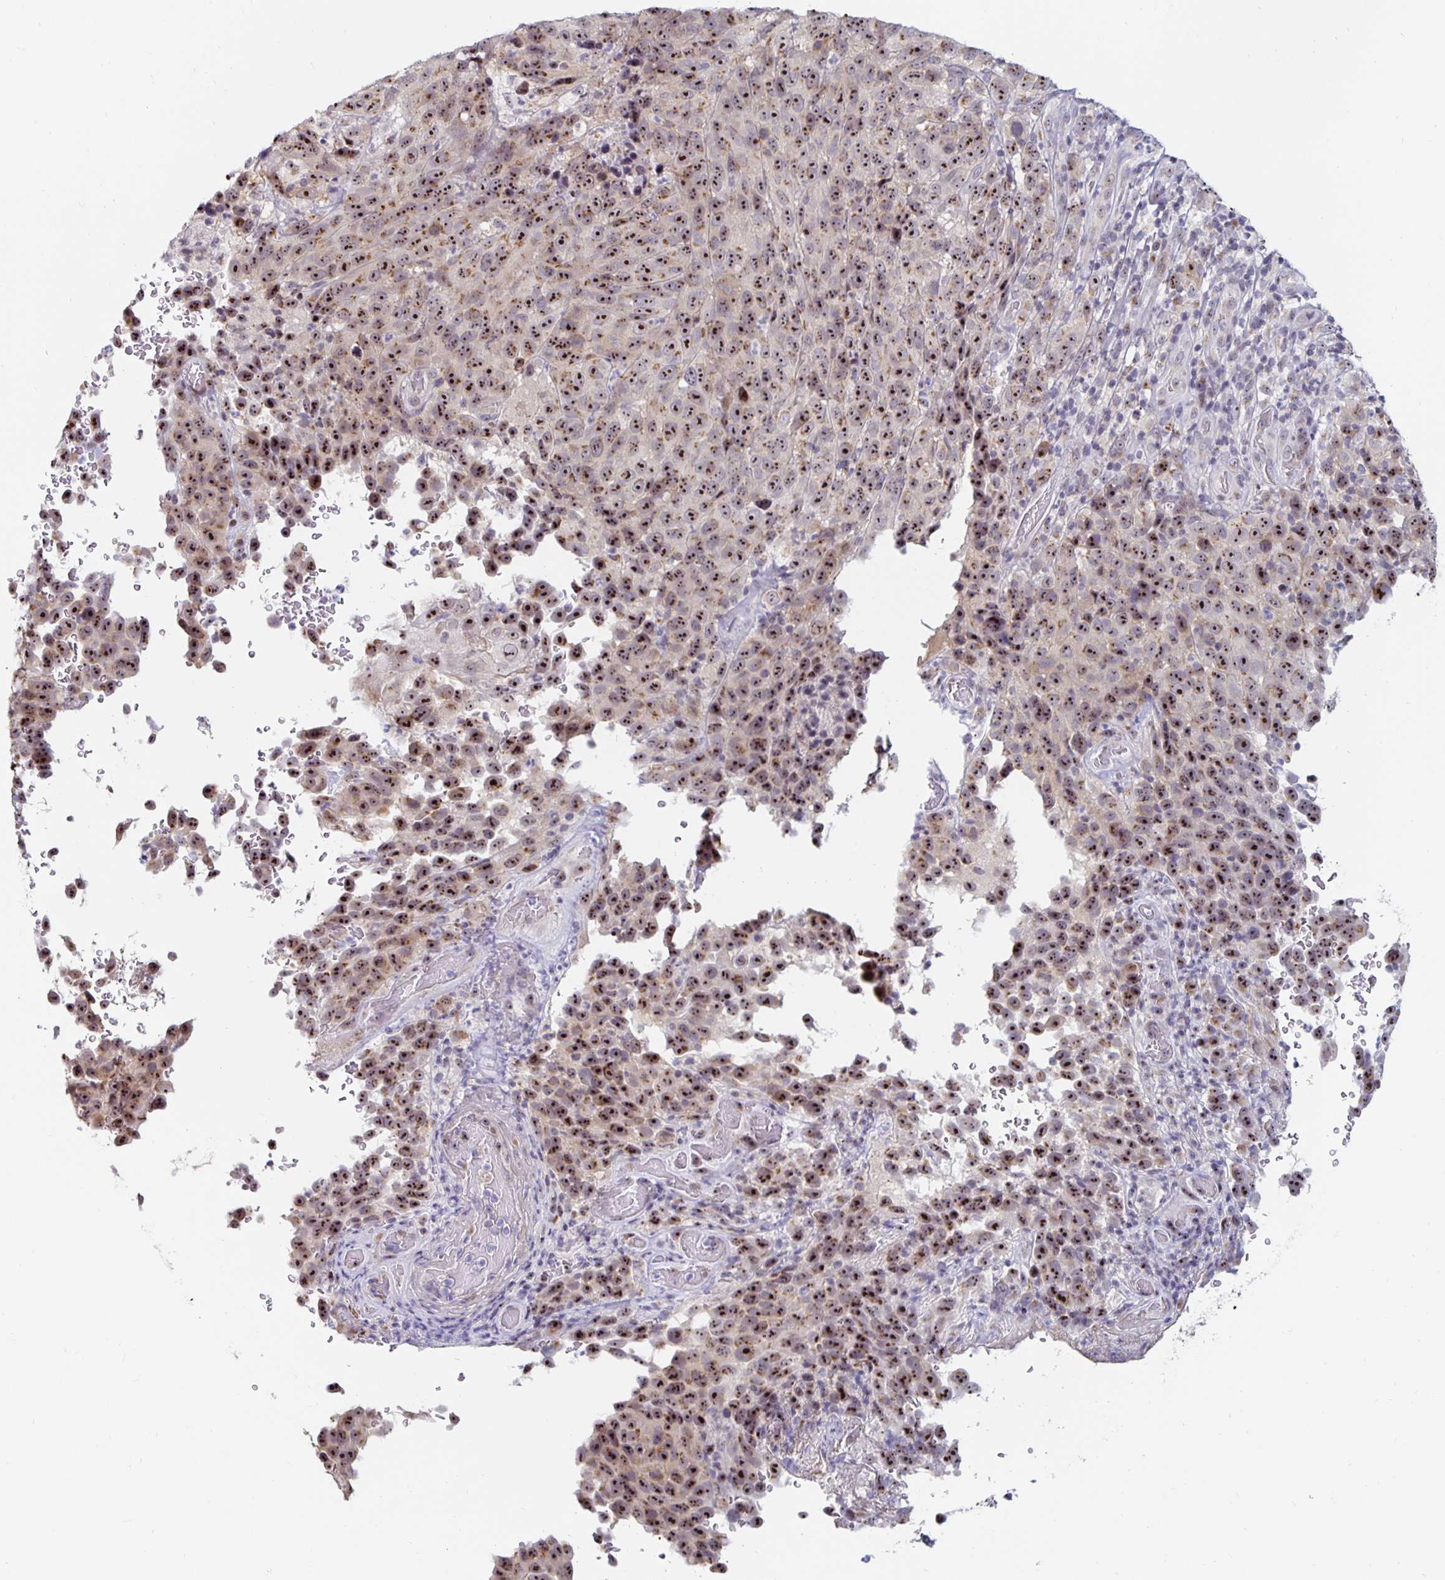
{"staining": {"intensity": "strong", "quantity": ">75%", "location": "nuclear"}, "tissue": "melanoma", "cell_type": "Tumor cells", "image_type": "cancer", "snomed": [{"axis": "morphology", "description": "Malignant melanoma, NOS"}, {"axis": "topography", "description": "Skin"}], "caption": "Malignant melanoma stained with a protein marker displays strong staining in tumor cells.", "gene": "NUP85", "patient": {"sex": "male", "age": 85}}